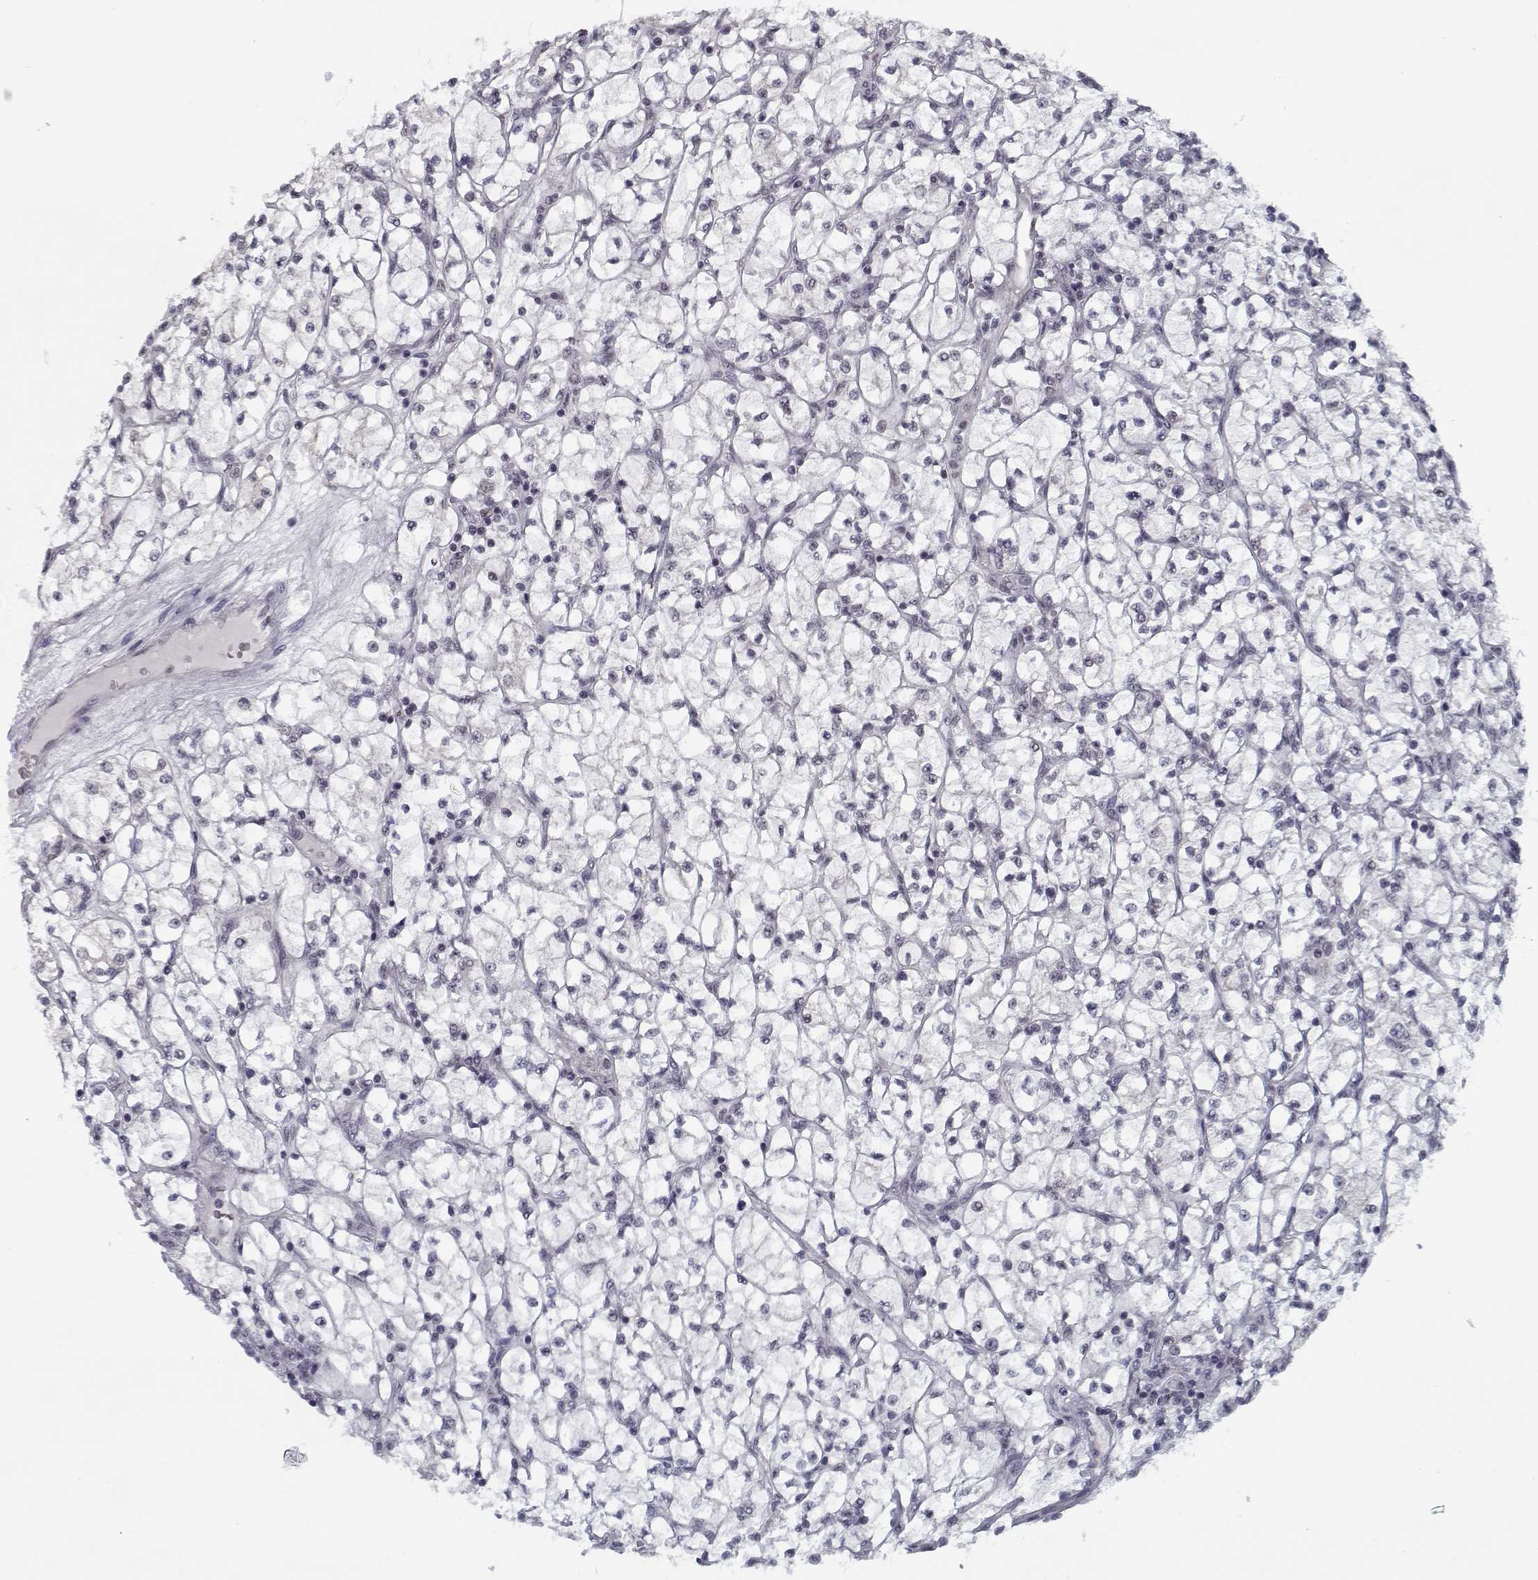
{"staining": {"intensity": "negative", "quantity": "none", "location": "none"}, "tissue": "renal cancer", "cell_type": "Tumor cells", "image_type": "cancer", "snomed": [{"axis": "morphology", "description": "Adenocarcinoma, NOS"}, {"axis": "topography", "description": "Kidney"}], "caption": "Immunohistochemistry micrograph of renal adenocarcinoma stained for a protein (brown), which shows no staining in tumor cells.", "gene": "TESPA1", "patient": {"sex": "female", "age": 64}}